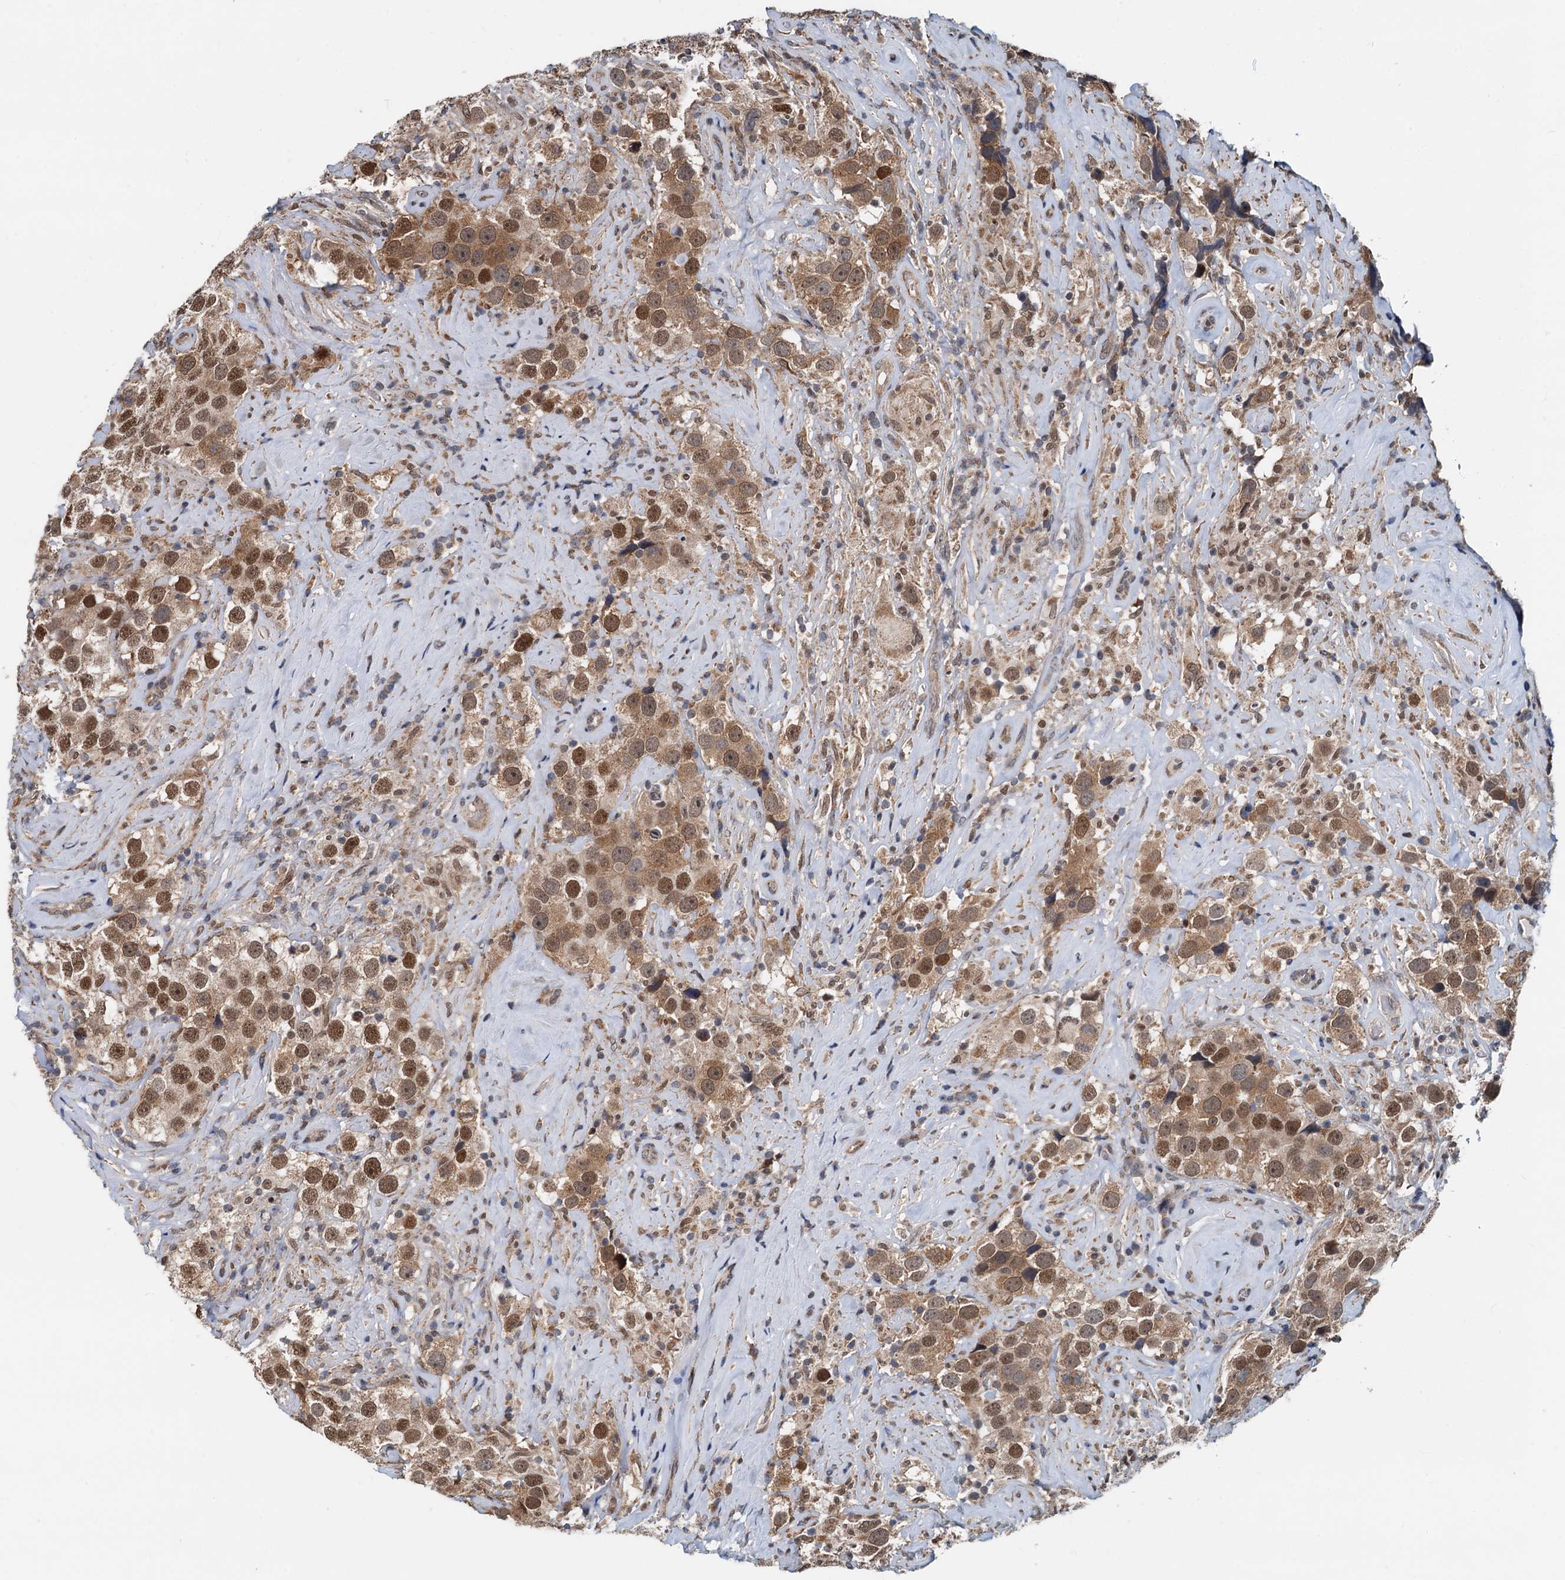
{"staining": {"intensity": "moderate", "quantity": ">75%", "location": "cytoplasmic/membranous,nuclear"}, "tissue": "testis cancer", "cell_type": "Tumor cells", "image_type": "cancer", "snomed": [{"axis": "morphology", "description": "Seminoma, NOS"}, {"axis": "topography", "description": "Testis"}], "caption": "Immunohistochemistry (IHC) histopathology image of testis cancer stained for a protein (brown), which shows medium levels of moderate cytoplasmic/membranous and nuclear expression in about >75% of tumor cells.", "gene": "MCMBP", "patient": {"sex": "male", "age": 49}}